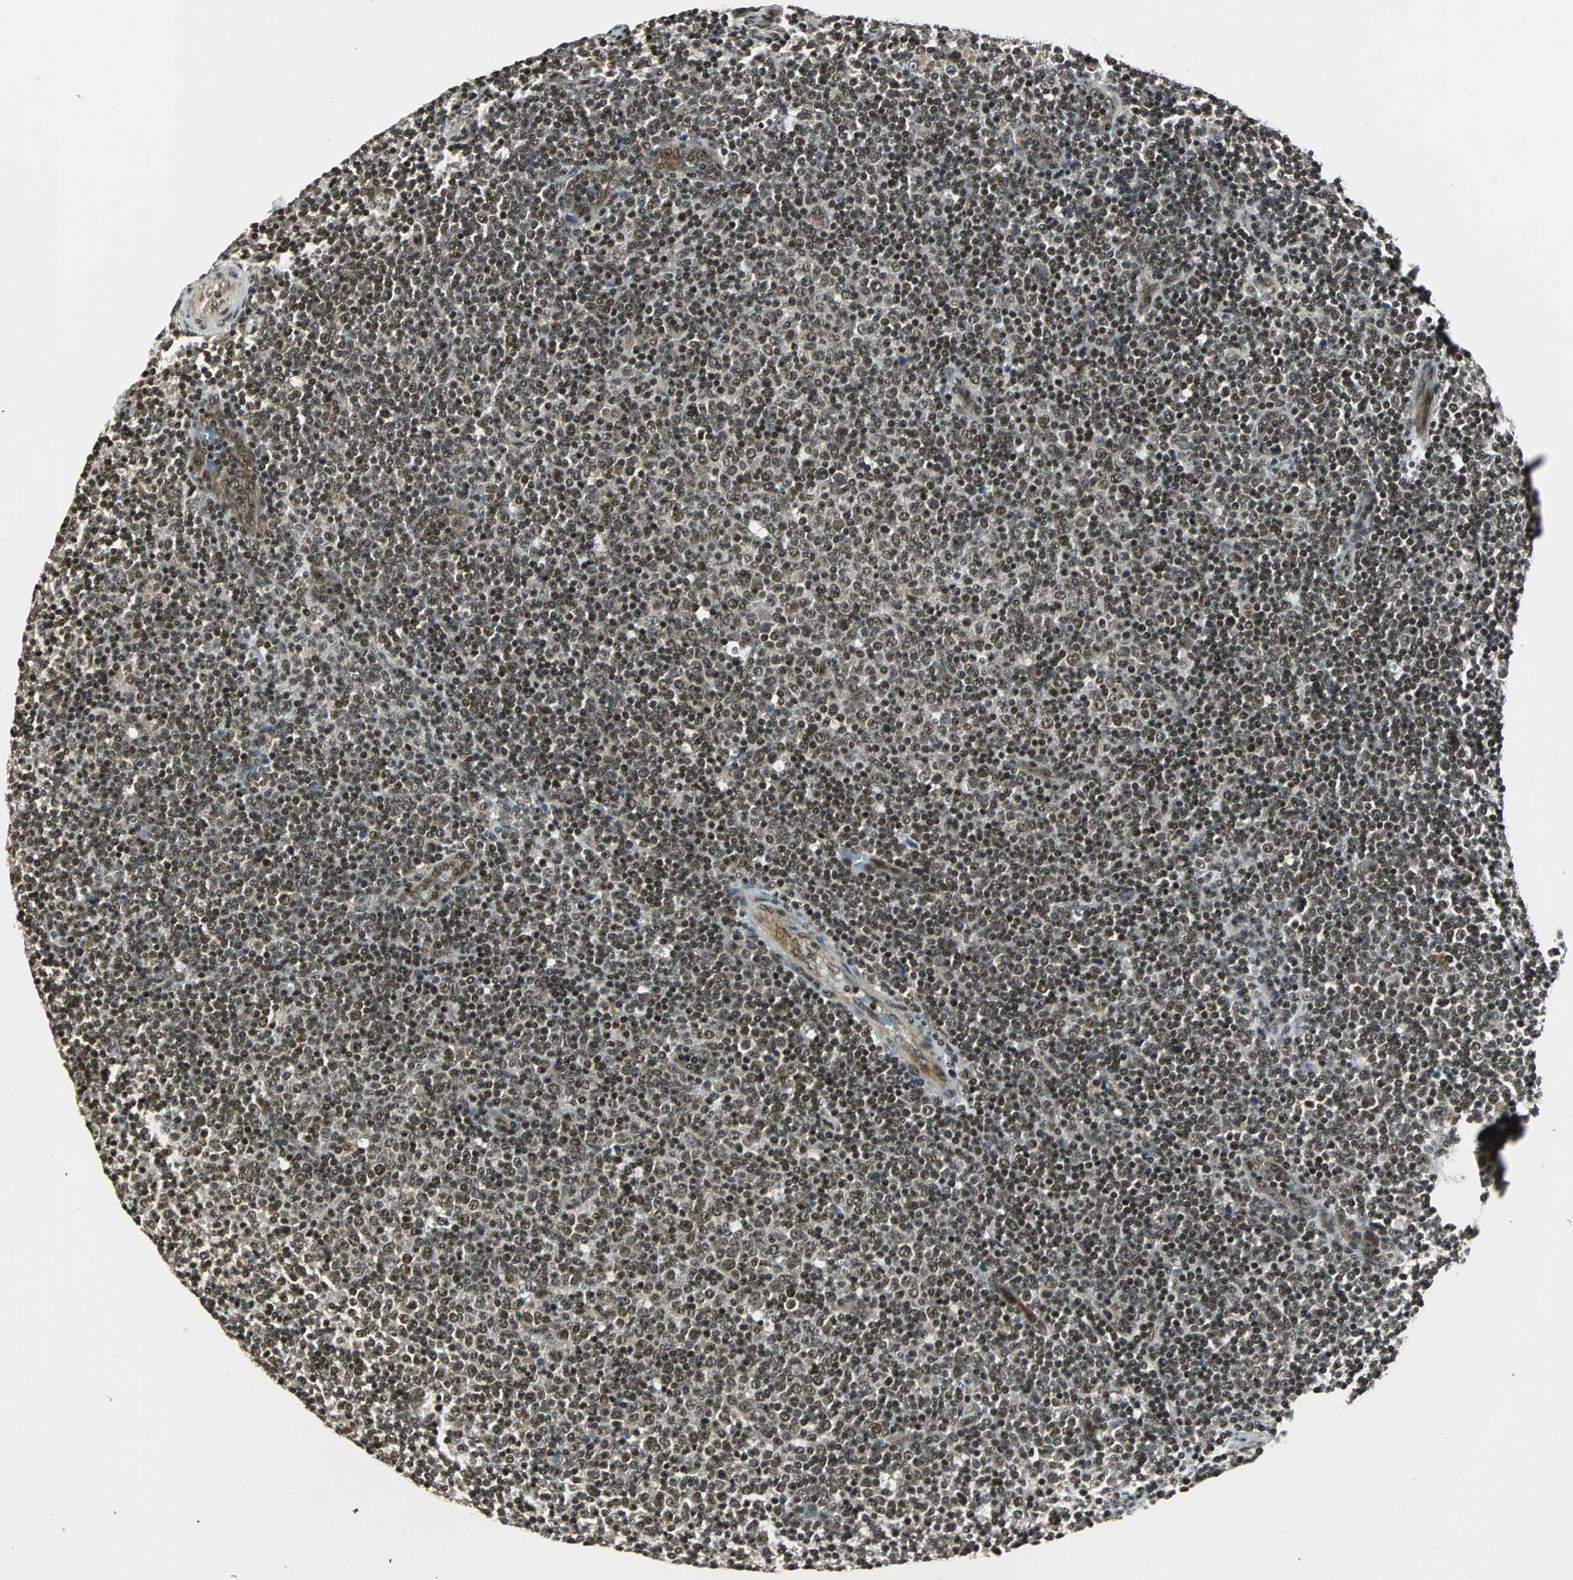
{"staining": {"intensity": "strong", "quantity": ">75%", "location": "nuclear"}, "tissue": "lymphoma", "cell_type": "Tumor cells", "image_type": "cancer", "snomed": [{"axis": "morphology", "description": "Malignant lymphoma, non-Hodgkin's type, Low grade"}, {"axis": "topography", "description": "Lymph node"}], "caption": "Lymphoma was stained to show a protein in brown. There is high levels of strong nuclear staining in about >75% of tumor cells. The protein is shown in brown color, while the nuclei are stained blue.", "gene": "TAF5", "patient": {"sex": "male", "age": 70}}